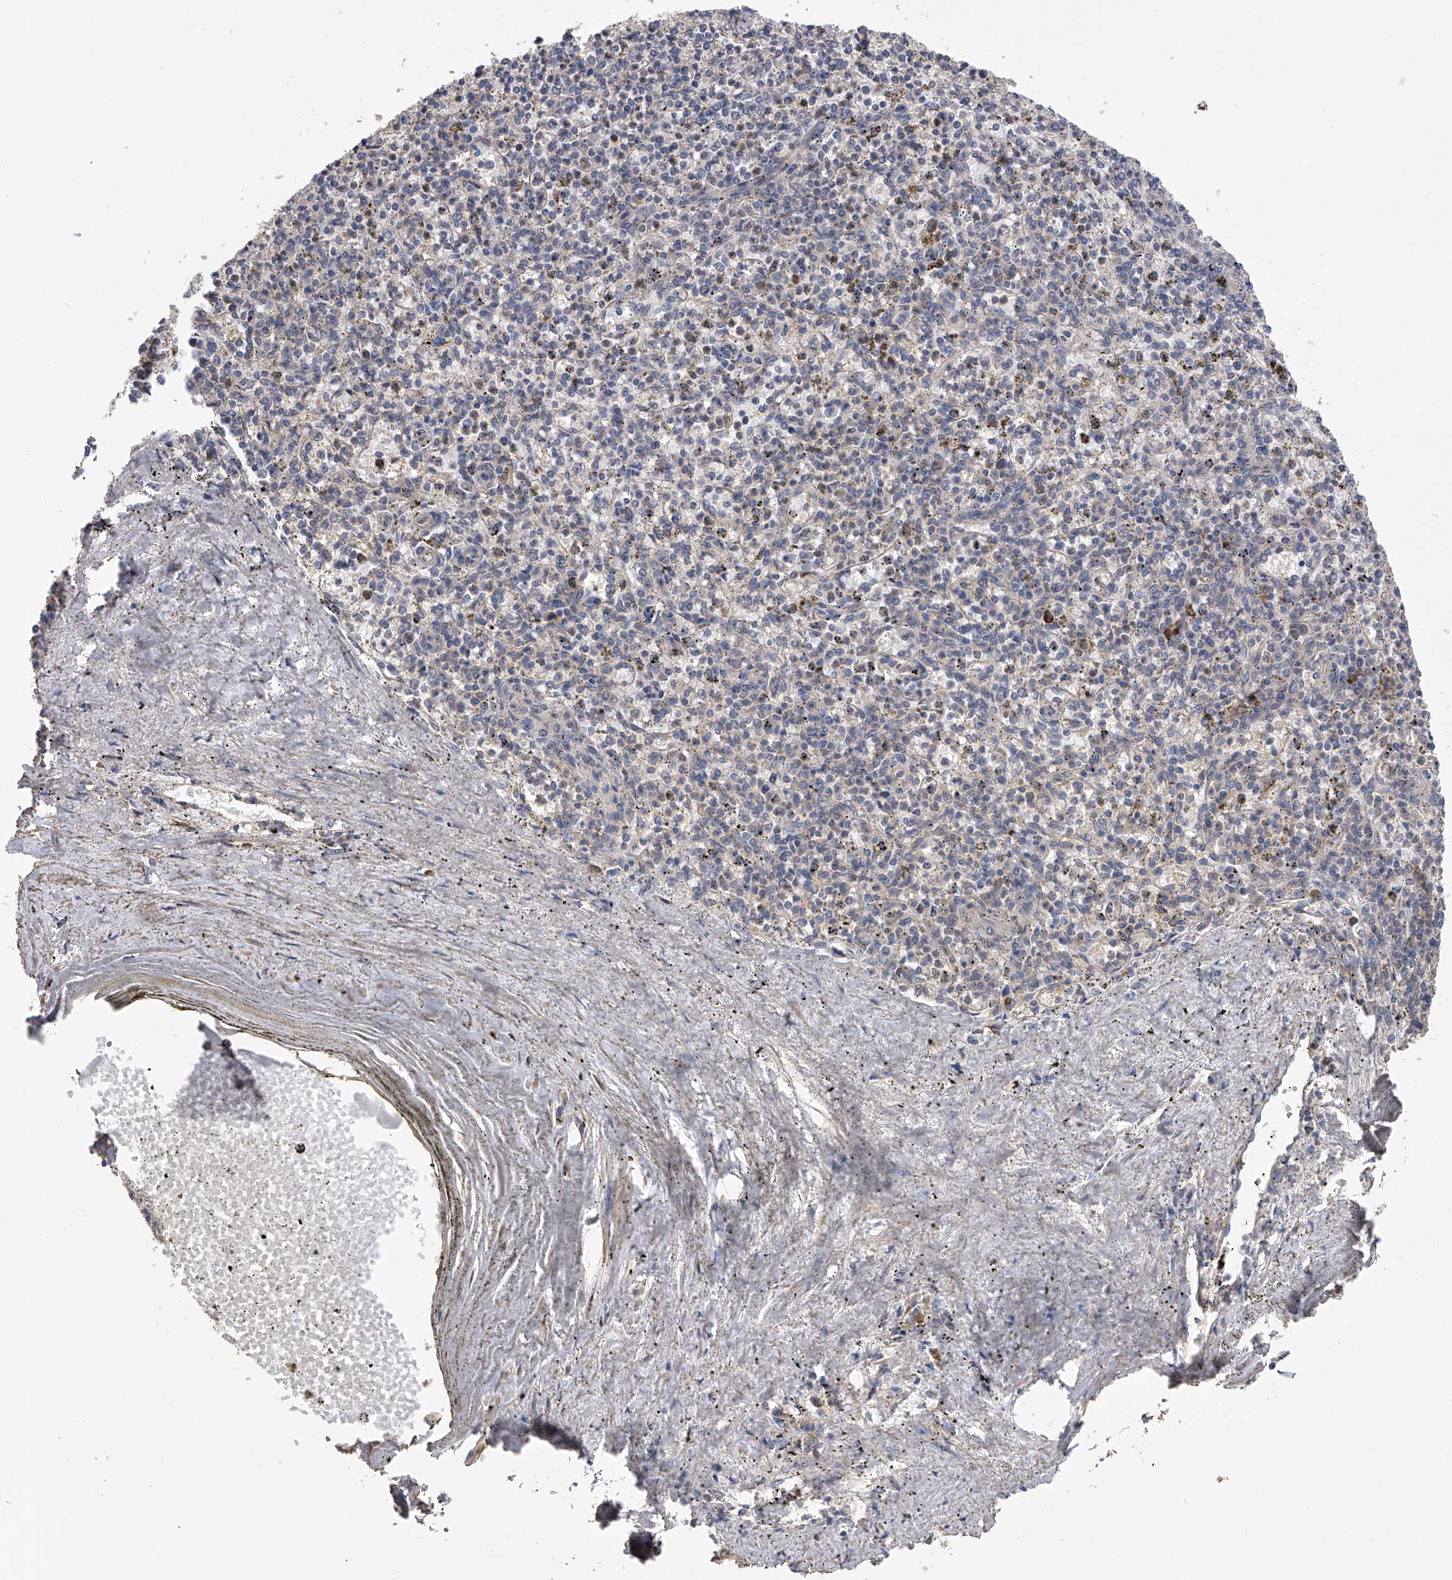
{"staining": {"intensity": "negative", "quantity": "none", "location": "none"}, "tissue": "spleen", "cell_type": "Cells in red pulp", "image_type": "normal", "snomed": [{"axis": "morphology", "description": "Normal tissue, NOS"}, {"axis": "topography", "description": "Spleen"}], "caption": "Protein analysis of normal spleen exhibits no significant positivity in cells in red pulp.", "gene": "CFAP298", "patient": {"sex": "male", "age": 72}}